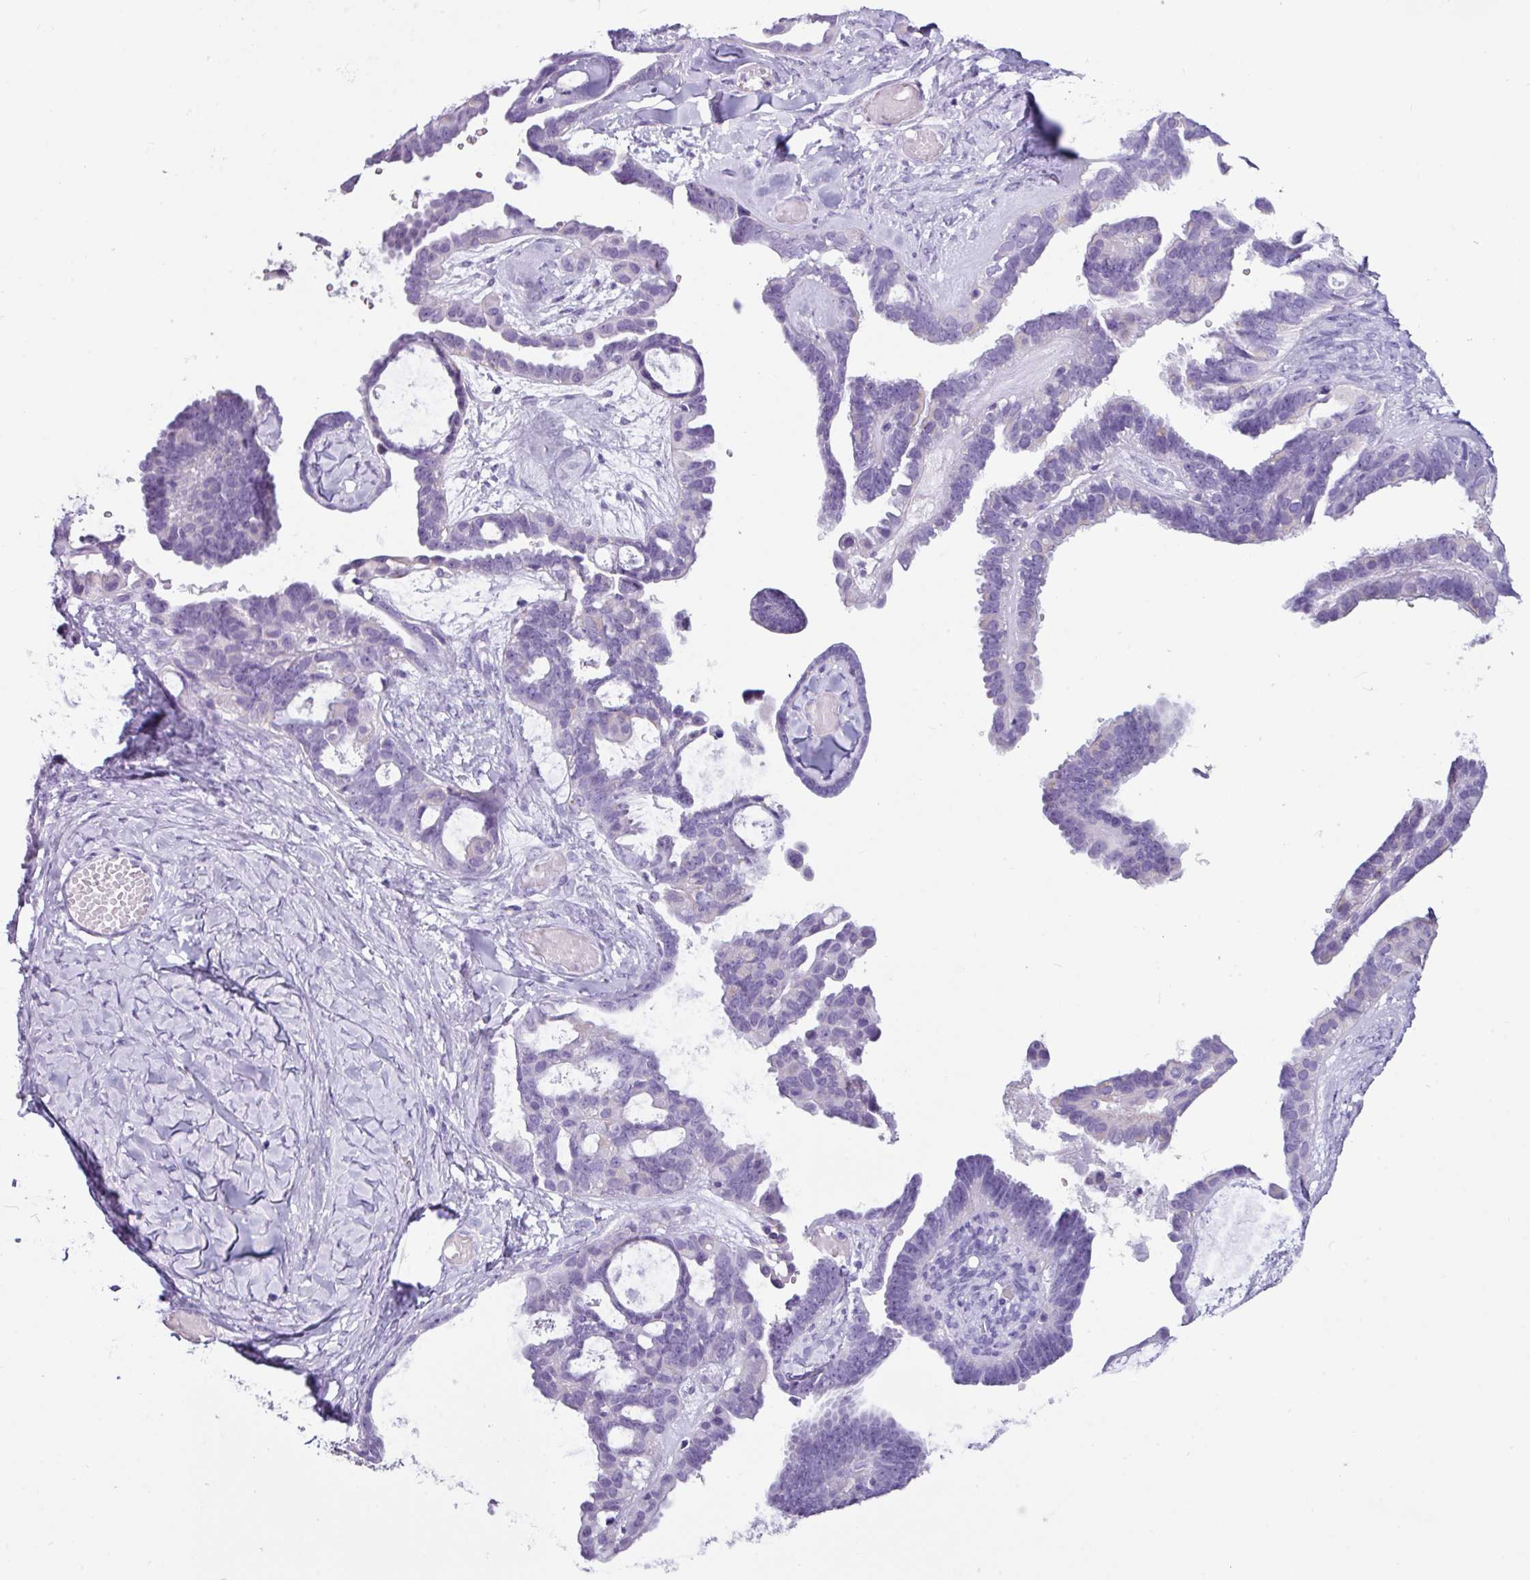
{"staining": {"intensity": "negative", "quantity": "none", "location": "none"}, "tissue": "ovarian cancer", "cell_type": "Tumor cells", "image_type": "cancer", "snomed": [{"axis": "morphology", "description": "Cystadenocarcinoma, serous, NOS"}, {"axis": "topography", "description": "Ovary"}], "caption": "A high-resolution image shows immunohistochemistry (IHC) staining of ovarian cancer, which shows no significant staining in tumor cells. (DAB IHC, high magnification).", "gene": "NCCRP1", "patient": {"sex": "female", "age": 69}}